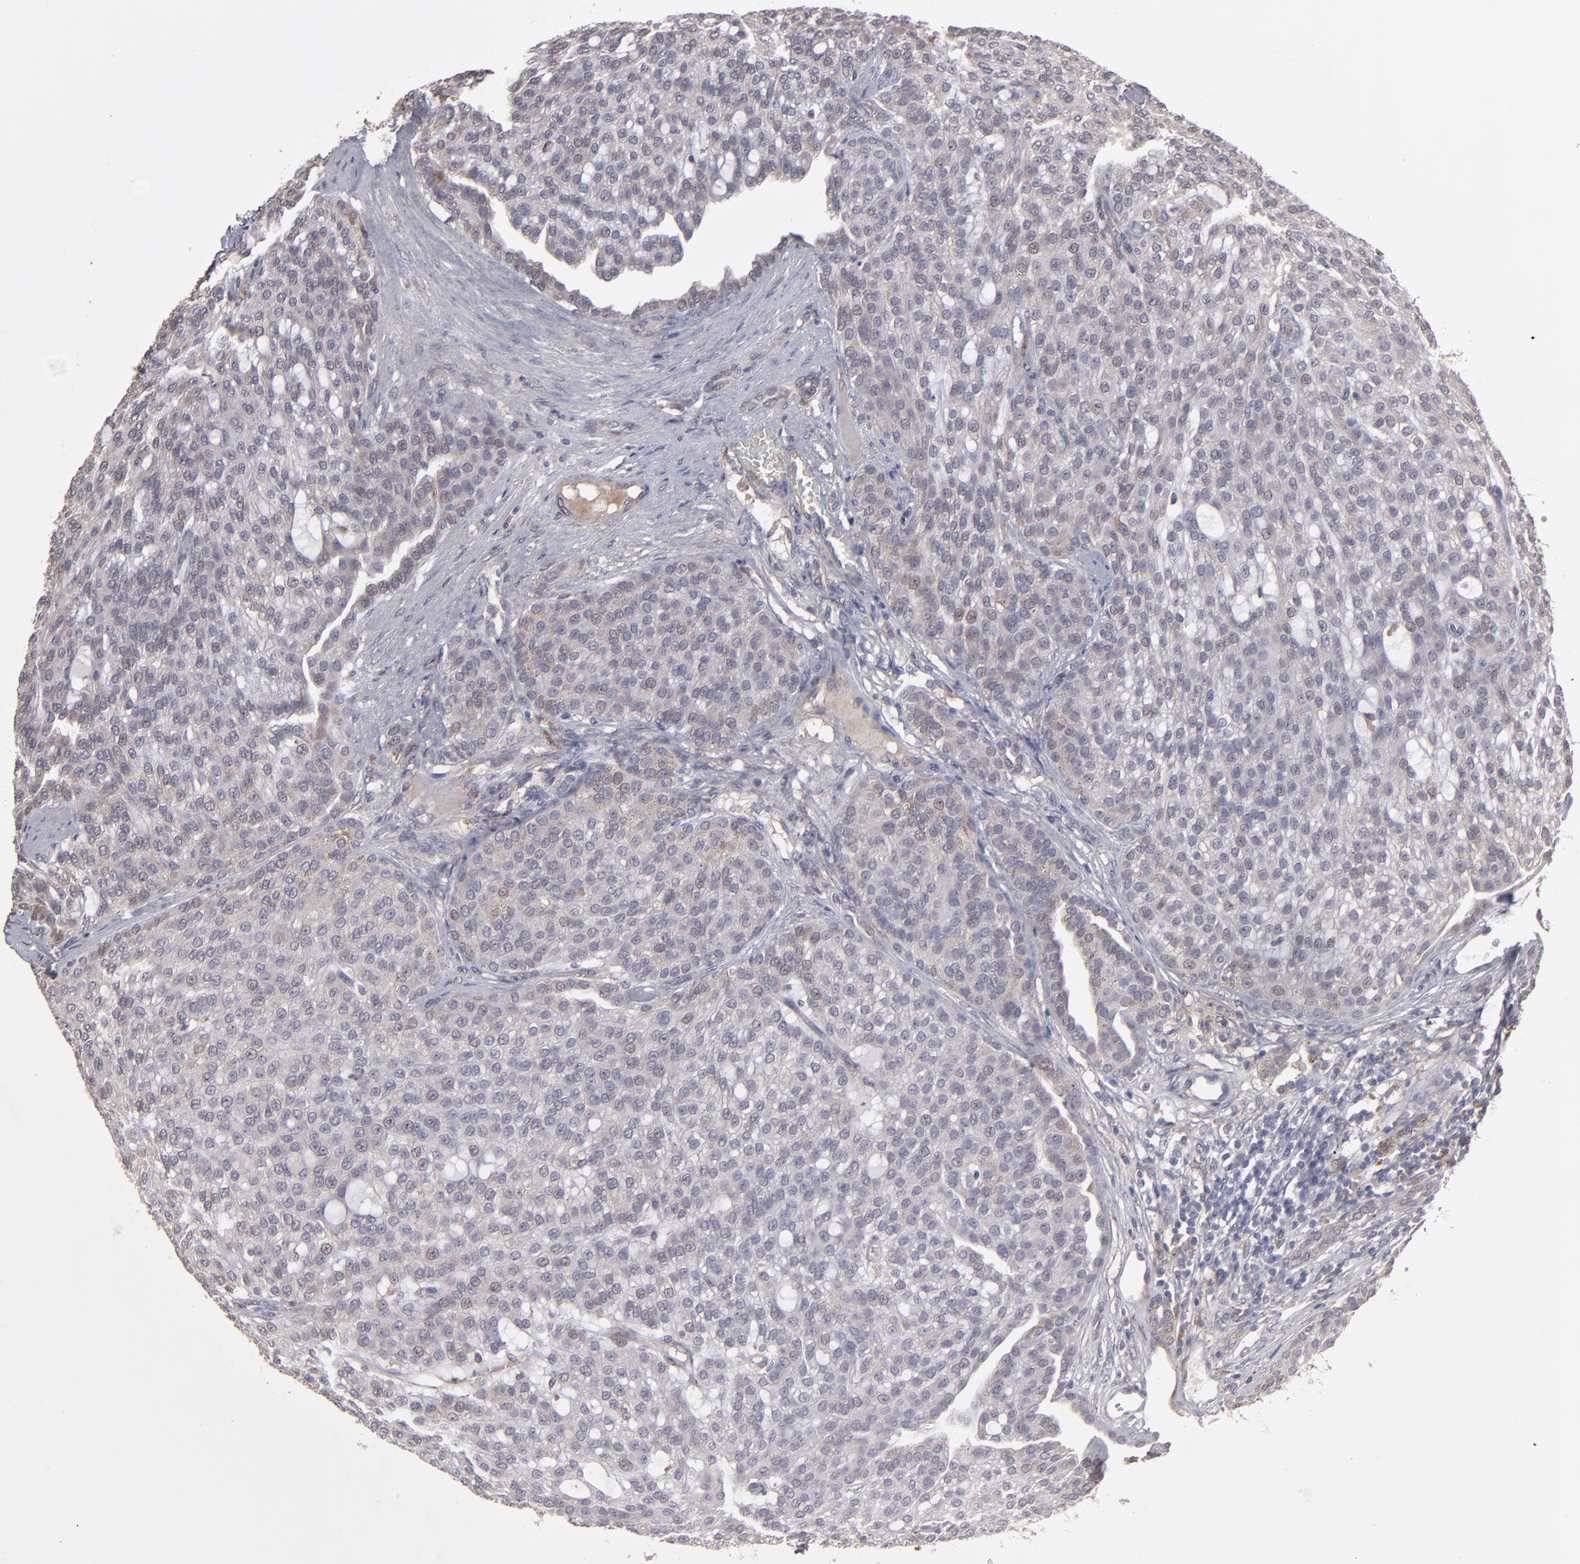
{"staining": {"intensity": "weak", "quantity": "<25%", "location": "cytoplasmic/membranous"}, "tissue": "renal cancer", "cell_type": "Tumor cells", "image_type": "cancer", "snomed": [{"axis": "morphology", "description": "Adenocarcinoma, NOS"}, {"axis": "topography", "description": "Kidney"}], "caption": "DAB immunohistochemical staining of human renal cancer (adenocarcinoma) reveals no significant expression in tumor cells.", "gene": "ITGB5", "patient": {"sex": "male", "age": 63}}